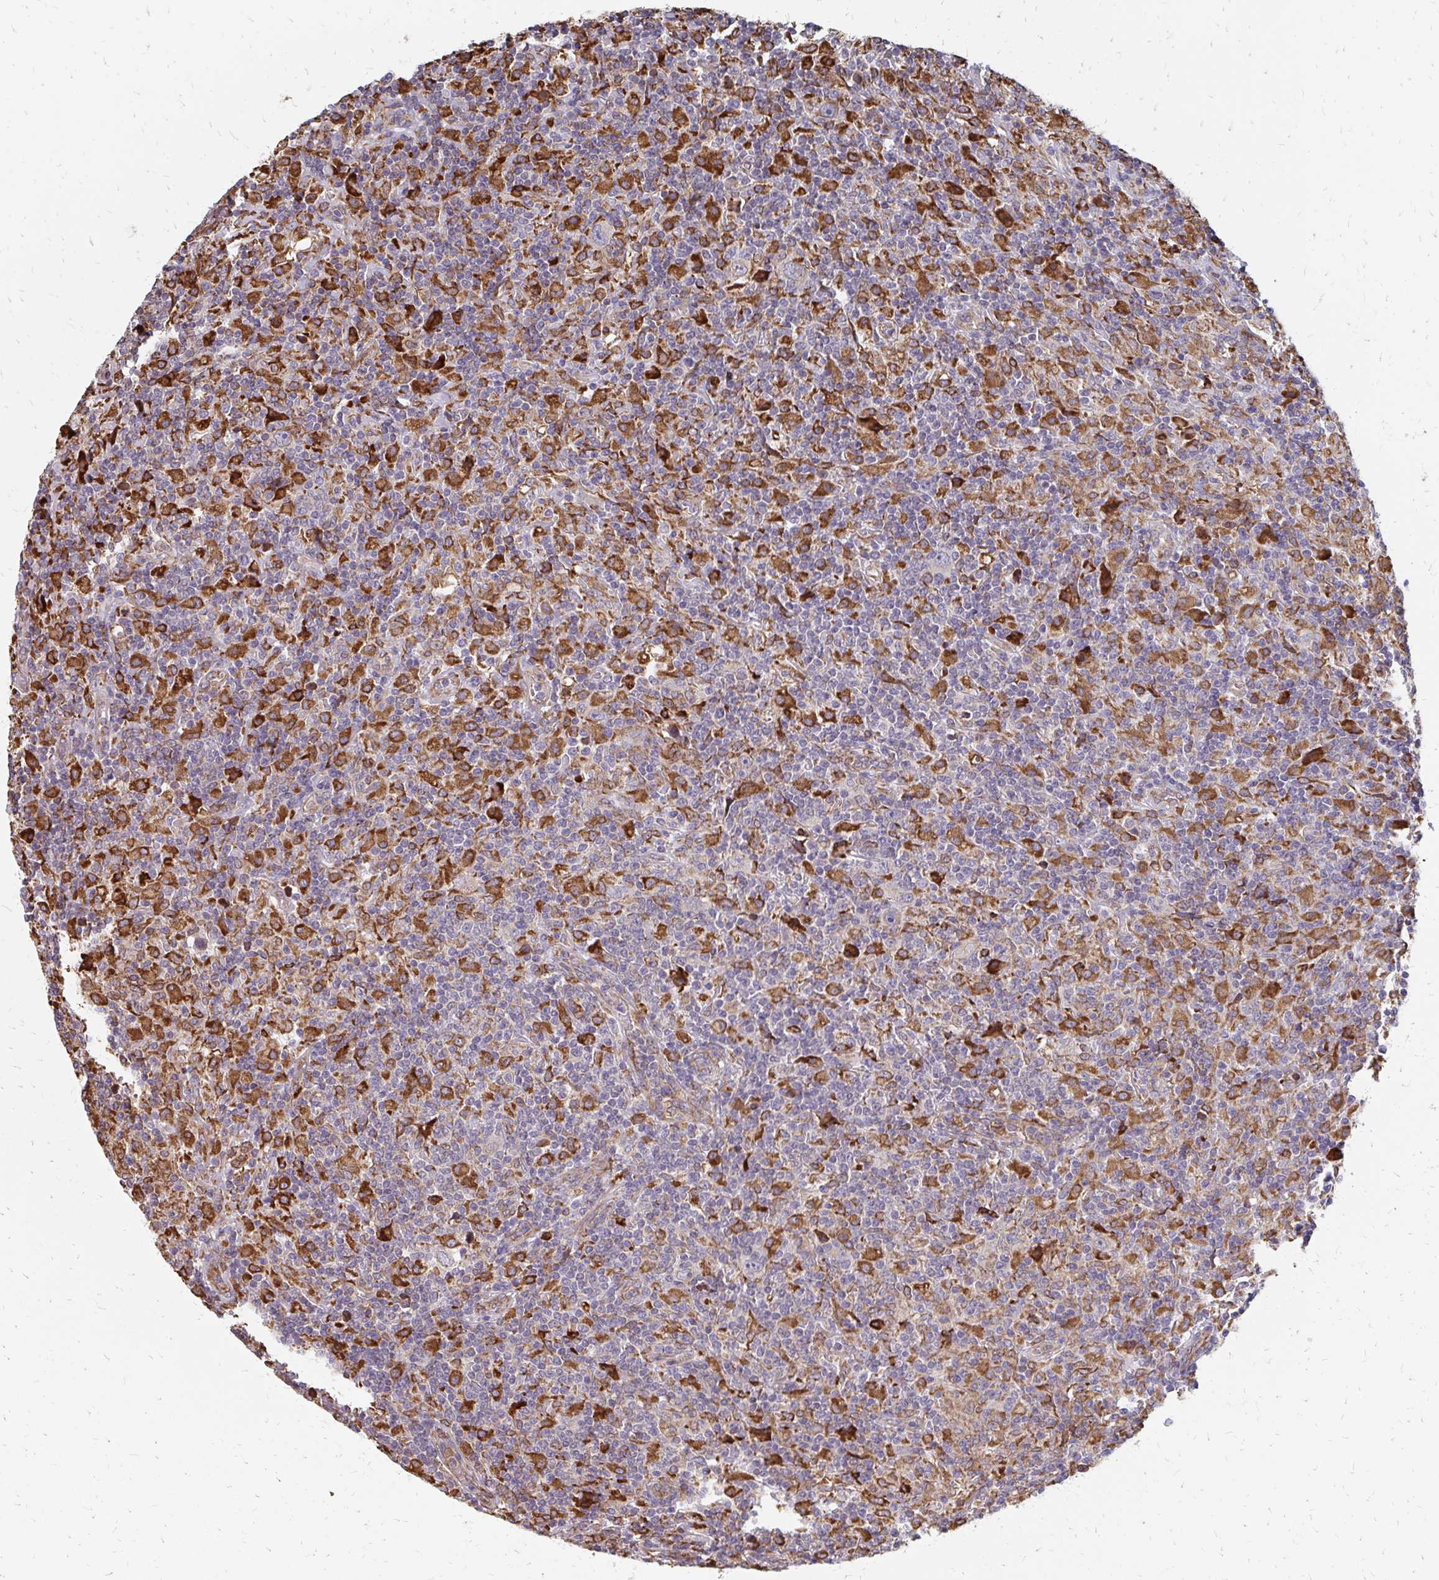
{"staining": {"intensity": "negative", "quantity": "none", "location": "none"}, "tissue": "lymphoma", "cell_type": "Tumor cells", "image_type": "cancer", "snomed": [{"axis": "morphology", "description": "Hodgkin's disease, NOS"}, {"axis": "topography", "description": "Lymph node"}], "caption": "High power microscopy histopathology image of an immunohistochemistry micrograph of lymphoma, revealing no significant staining in tumor cells.", "gene": "PPP1R13L", "patient": {"sex": "male", "age": 70}}